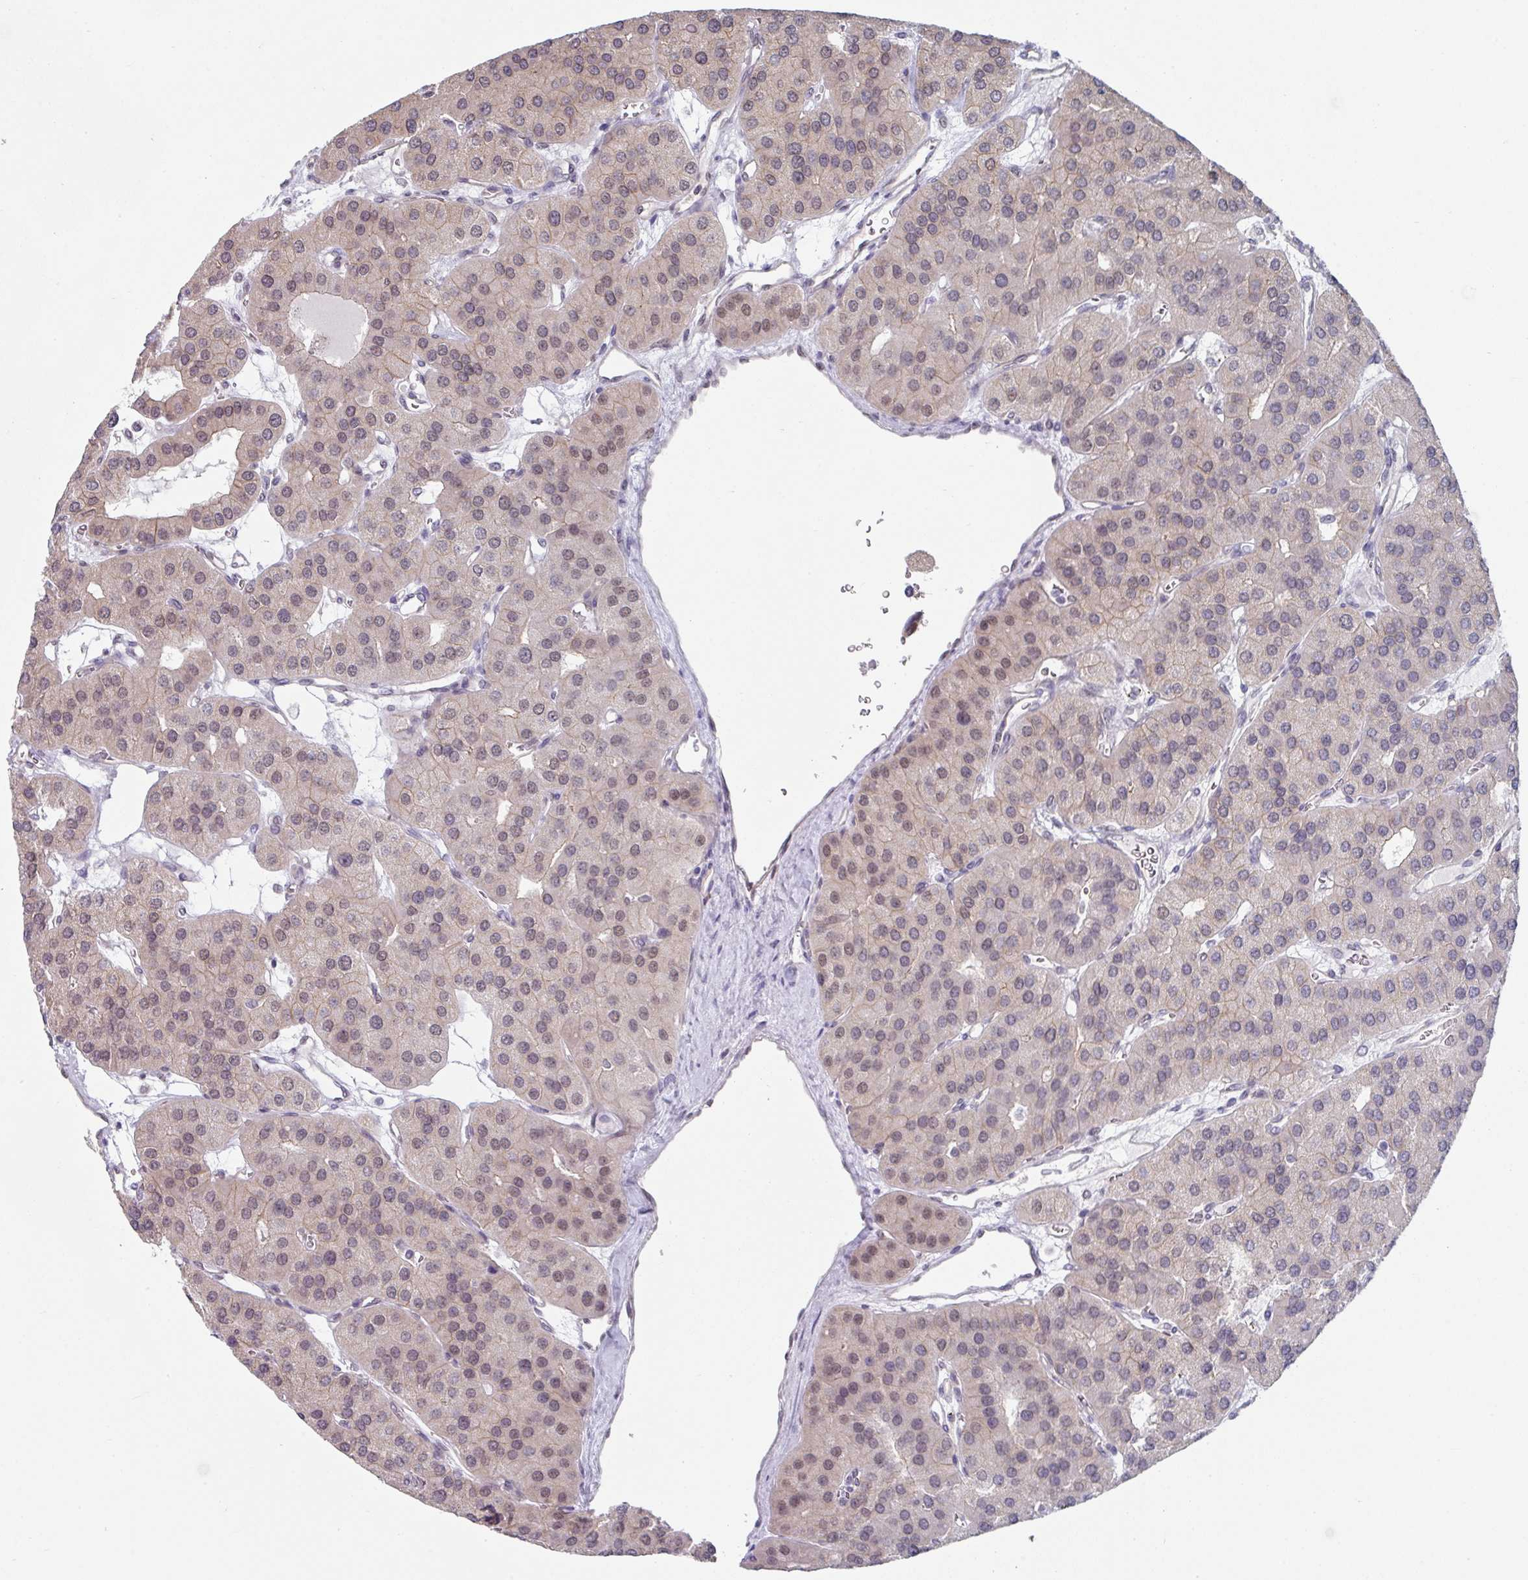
{"staining": {"intensity": "weak", "quantity": ">75%", "location": "nuclear"}, "tissue": "parathyroid gland", "cell_type": "Glandular cells", "image_type": "normal", "snomed": [{"axis": "morphology", "description": "Normal tissue, NOS"}, {"axis": "morphology", "description": "Adenoma, NOS"}, {"axis": "topography", "description": "Parathyroid gland"}], "caption": "Immunohistochemistry (IHC) of benign human parathyroid gland shows low levels of weak nuclear expression in approximately >75% of glandular cells.", "gene": "TMED5", "patient": {"sex": "female", "age": 86}}